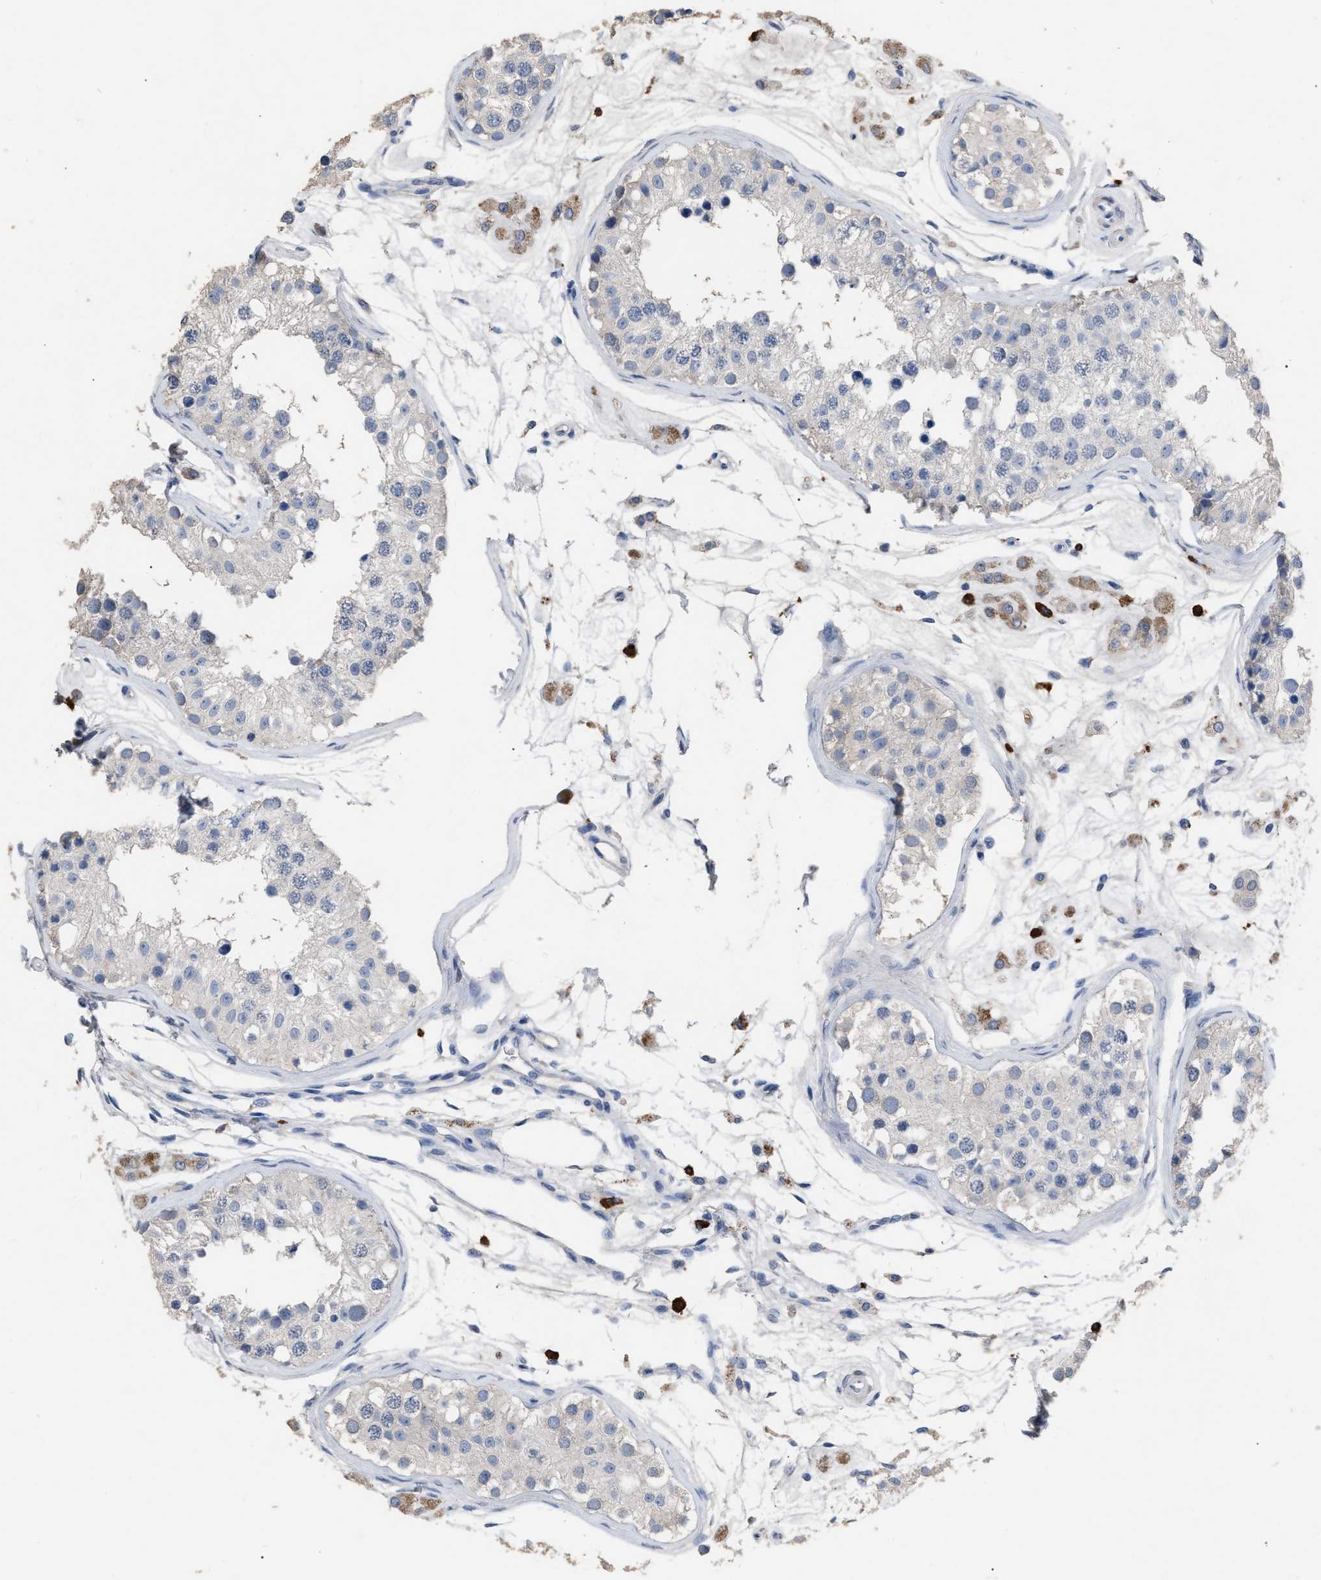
{"staining": {"intensity": "negative", "quantity": "none", "location": "none"}, "tissue": "testis", "cell_type": "Cells in seminiferous ducts", "image_type": "normal", "snomed": [{"axis": "morphology", "description": "Normal tissue, NOS"}, {"axis": "morphology", "description": "Adenocarcinoma, metastatic, NOS"}, {"axis": "topography", "description": "Testis"}], "caption": "Immunohistochemistry histopathology image of unremarkable testis: testis stained with DAB displays no significant protein expression in cells in seminiferous ducts.", "gene": "HABP2", "patient": {"sex": "male", "age": 26}}